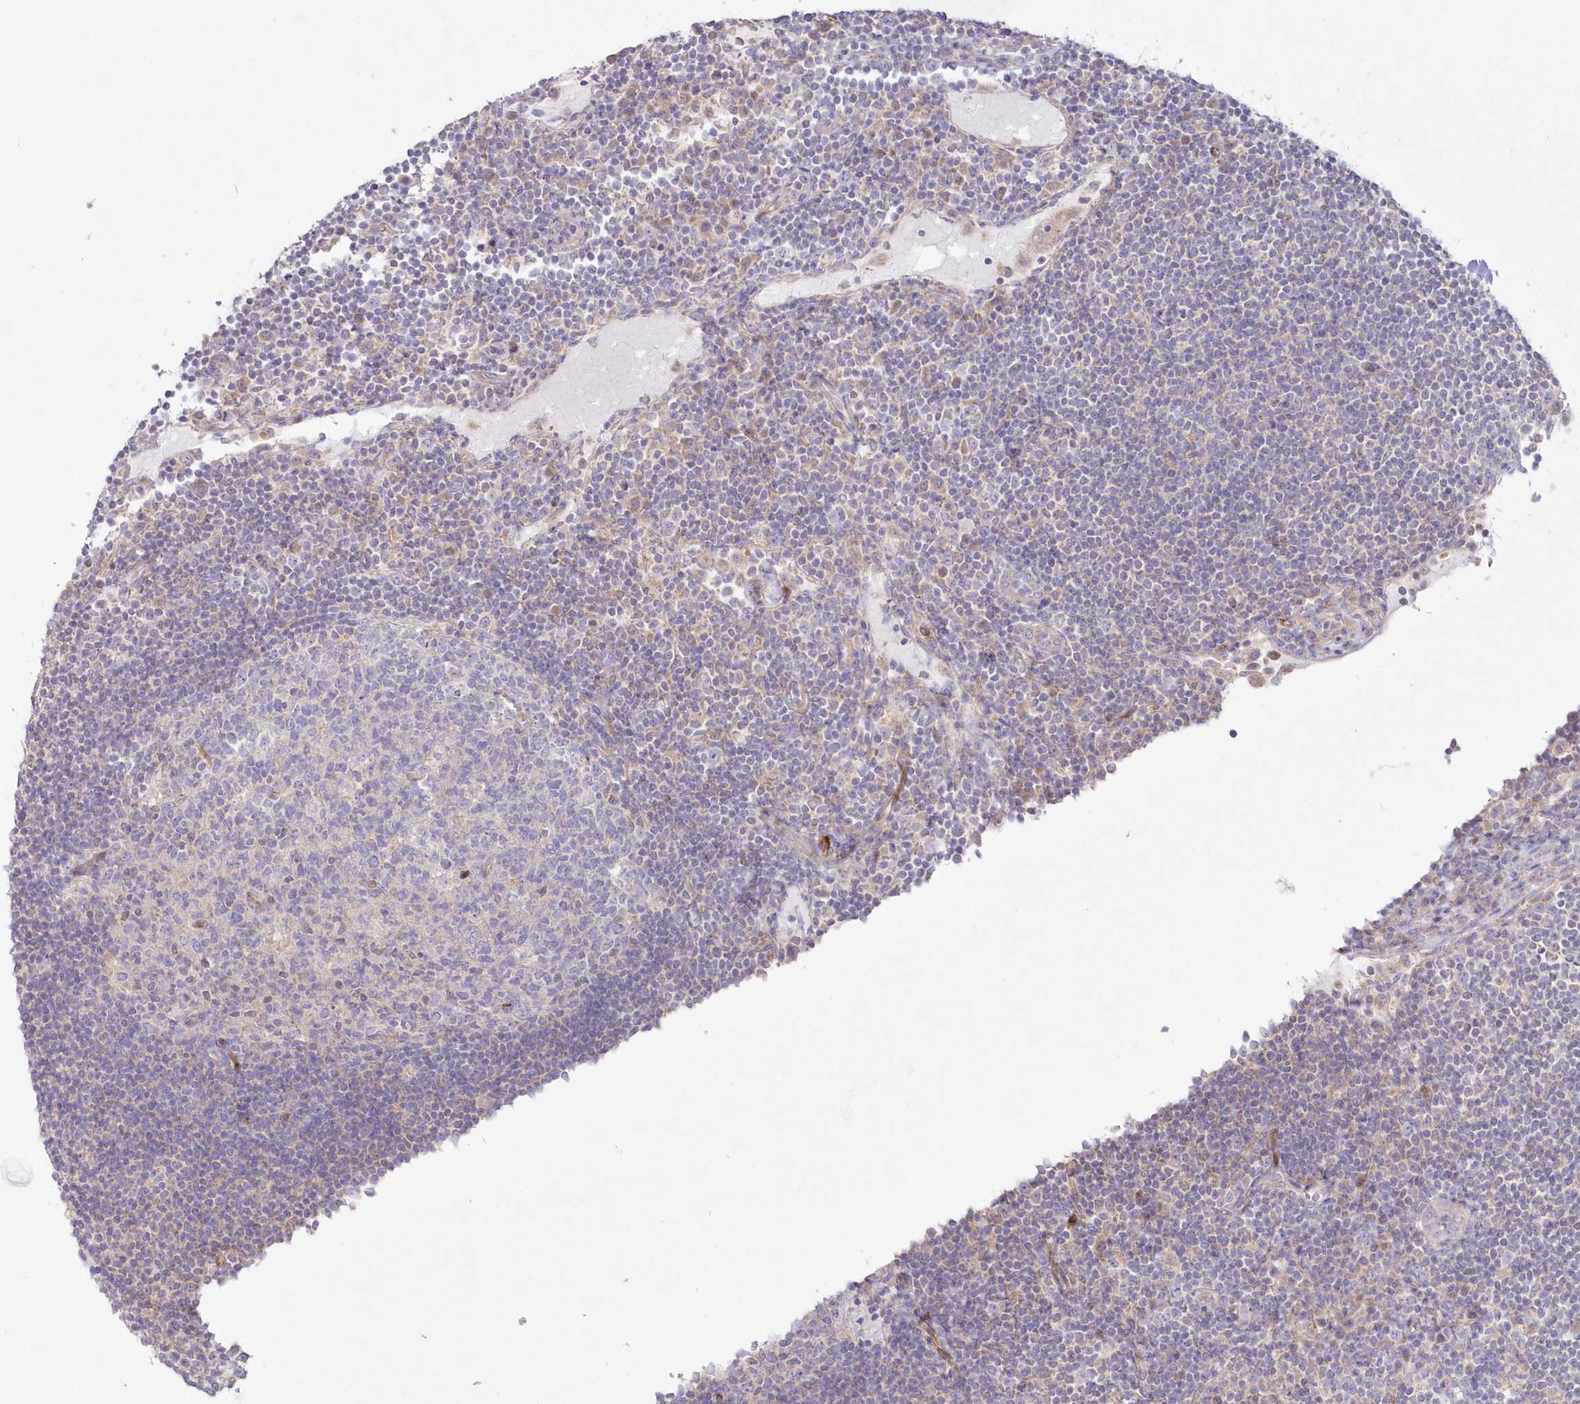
{"staining": {"intensity": "negative", "quantity": "none", "location": "none"}, "tissue": "lymph node", "cell_type": "Germinal center cells", "image_type": "normal", "snomed": [{"axis": "morphology", "description": "Normal tissue, NOS"}, {"axis": "topography", "description": "Lymph node"}], "caption": "Immunohistochemistry image of benign human lymph node stained for a protein (brown), which displays no staining in germinal center cells.", "gene": "ZNF843", "patient": {"sex": "female", "age": 53}}